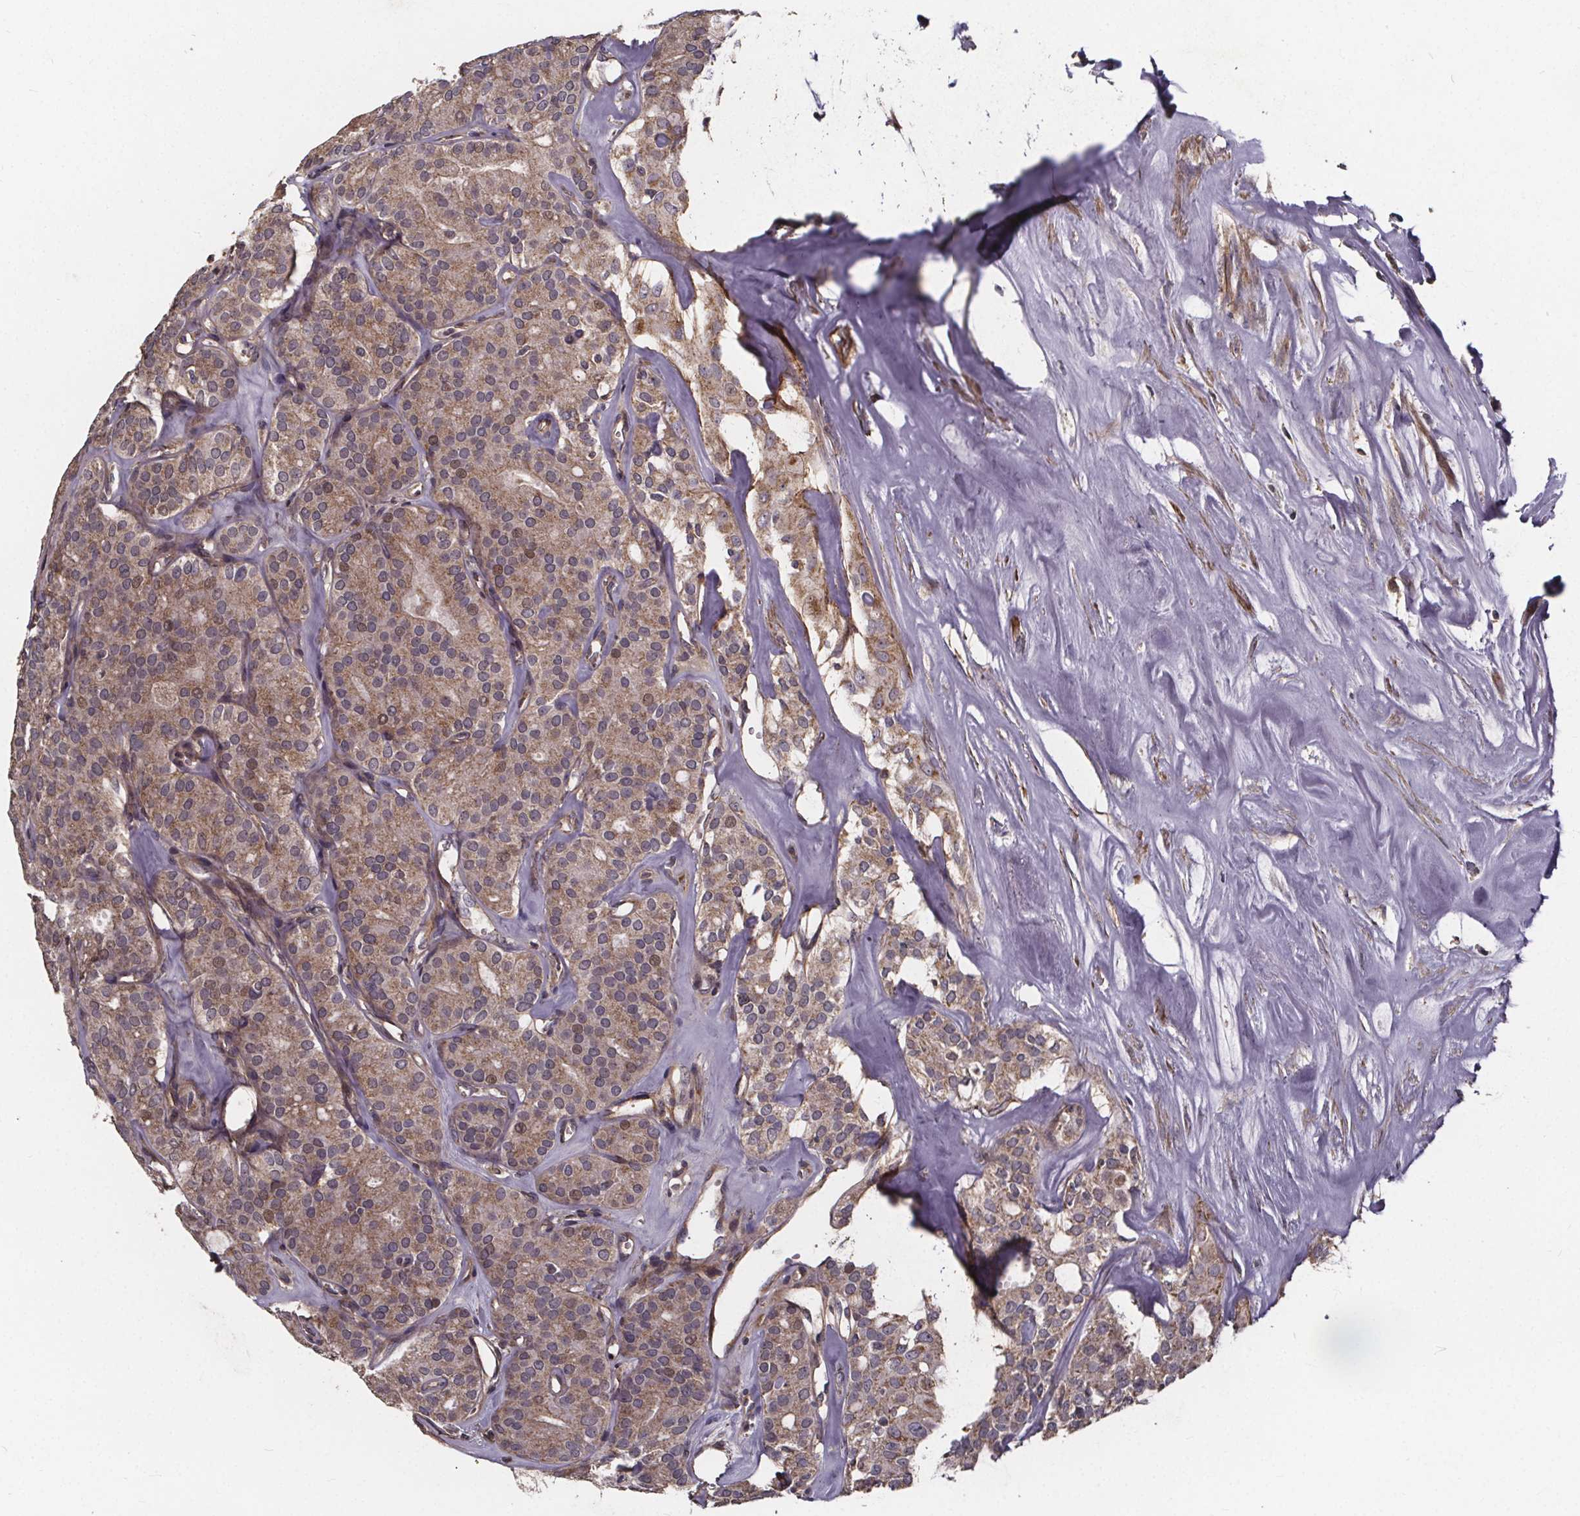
{"staining": {"intensity": "weak", "quantity": ">75%", "location": "cytoplasmic/membranous"}, "tissue": "thyroid cancer", "cell_type": "Tumor cells", "image_type": "cancer", "snomed": [{"axis": "morphology", "description": "Follicular adenoma carcinoma, NOS"}, {"axis": "topography", "description": "Thyroid gland"}], "caption": "This image demonstrates thyroid cancer (follicular adenoma carcinoma) stained with immunohistochemistry (IHC) to label a protein in brown. The cytoplasmic/membranous of tumor cells show weak positivity for the protein. Nuclei are counter-stained blue.", "gene": "YME1L1", "patient": {"sex": "male", "age": 75}}